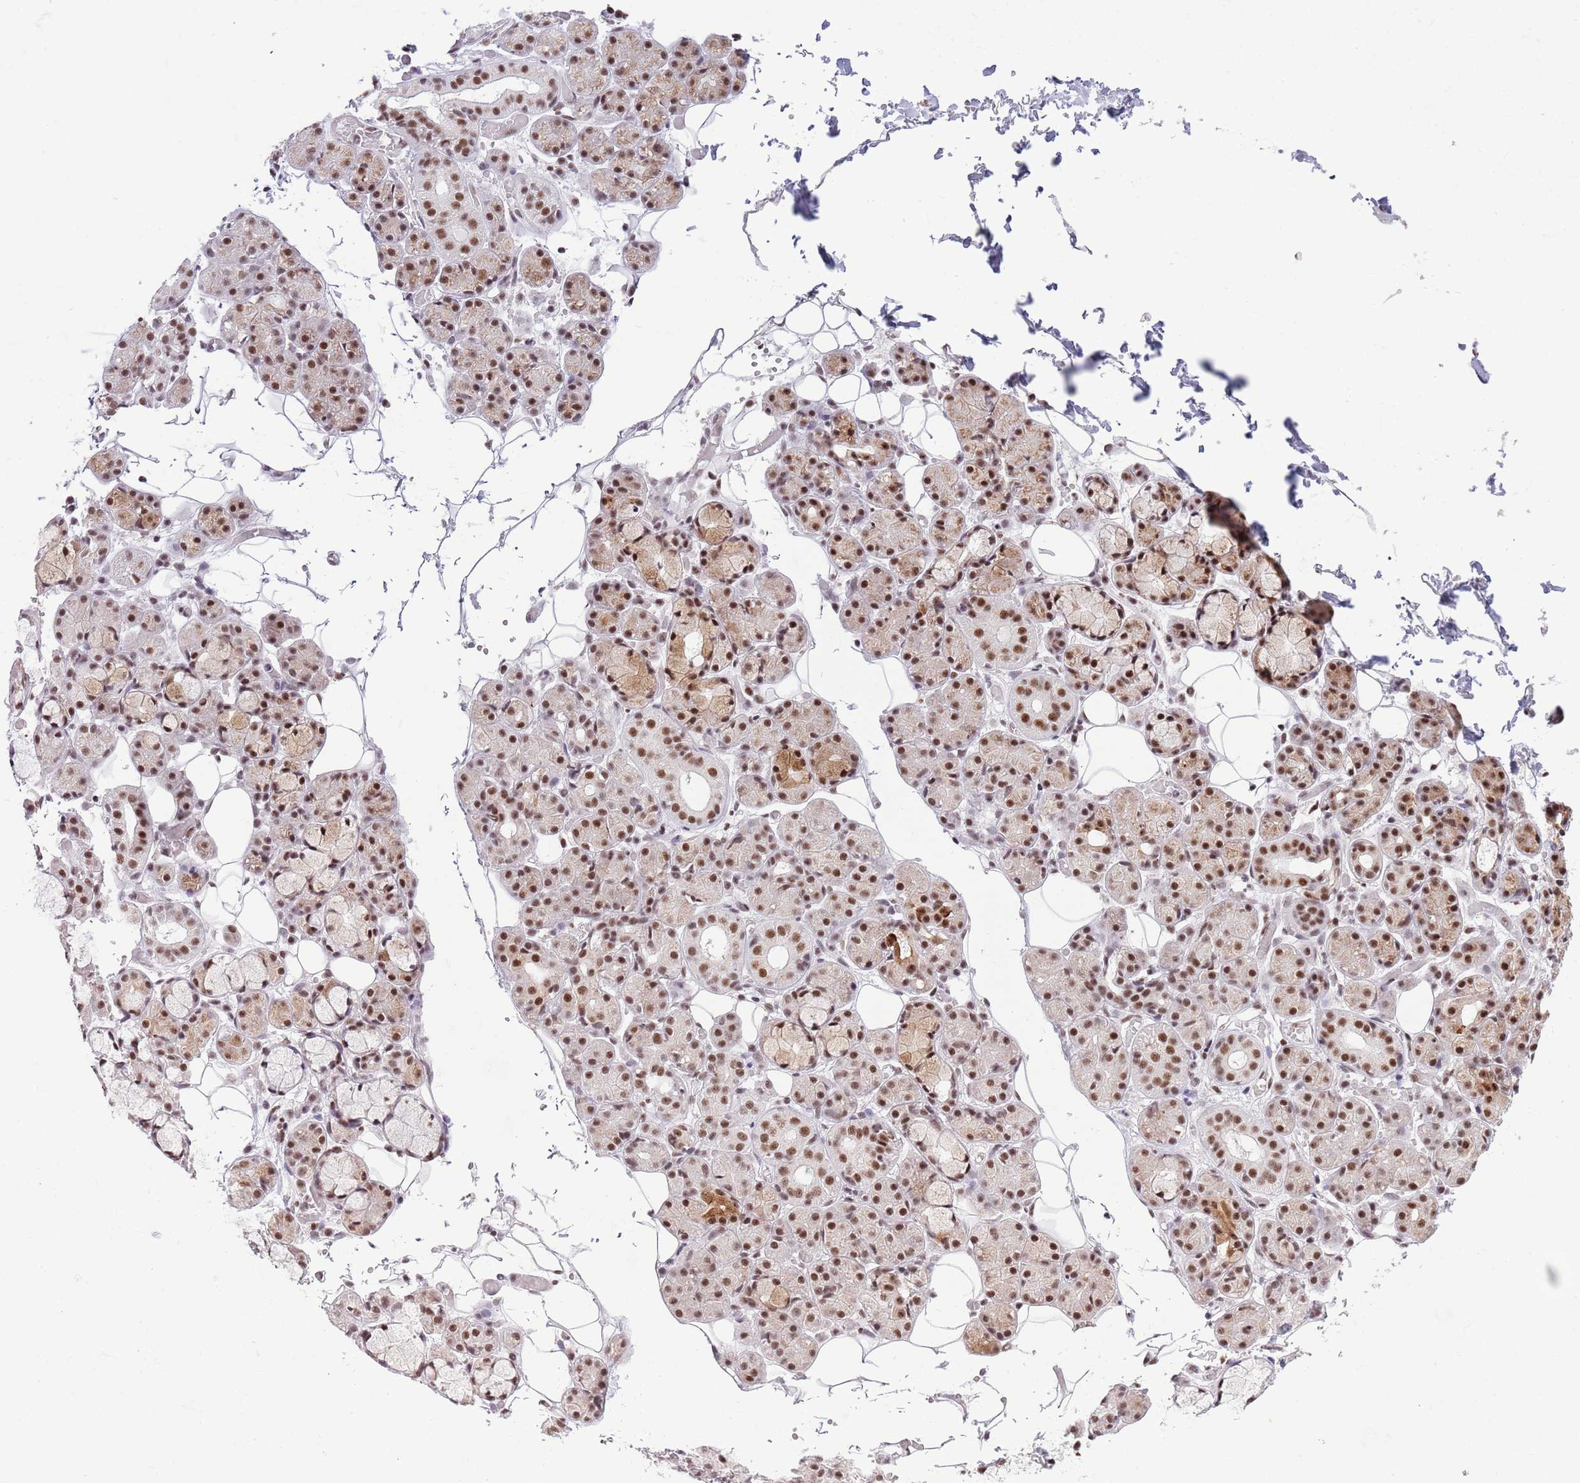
{"staining": {"intensity": "moderate", "quantity": ">75%", "location": "cytoplasmic/membranous,nuclear"}, "tissue": "salivary gland", "cell_type": "Glandular cells", "image_type": "normal", "snomed": [{"axis": "morphology", "description": "Normal tissue, NOS"}, {"axis": "topography", "description": "Salivary gland"}], "caption": "Unremarkable salivary gland was stained to show a protein in brown. There is medium levels of moderate cytoplasmic/membranous,nuclear expression in approximately >75% of glandular cells. Ihc stains the protein in brown and the nuclei are stained blue.", "gene": "SF3A2", "patient": {"sex": "male", "age": 63}}